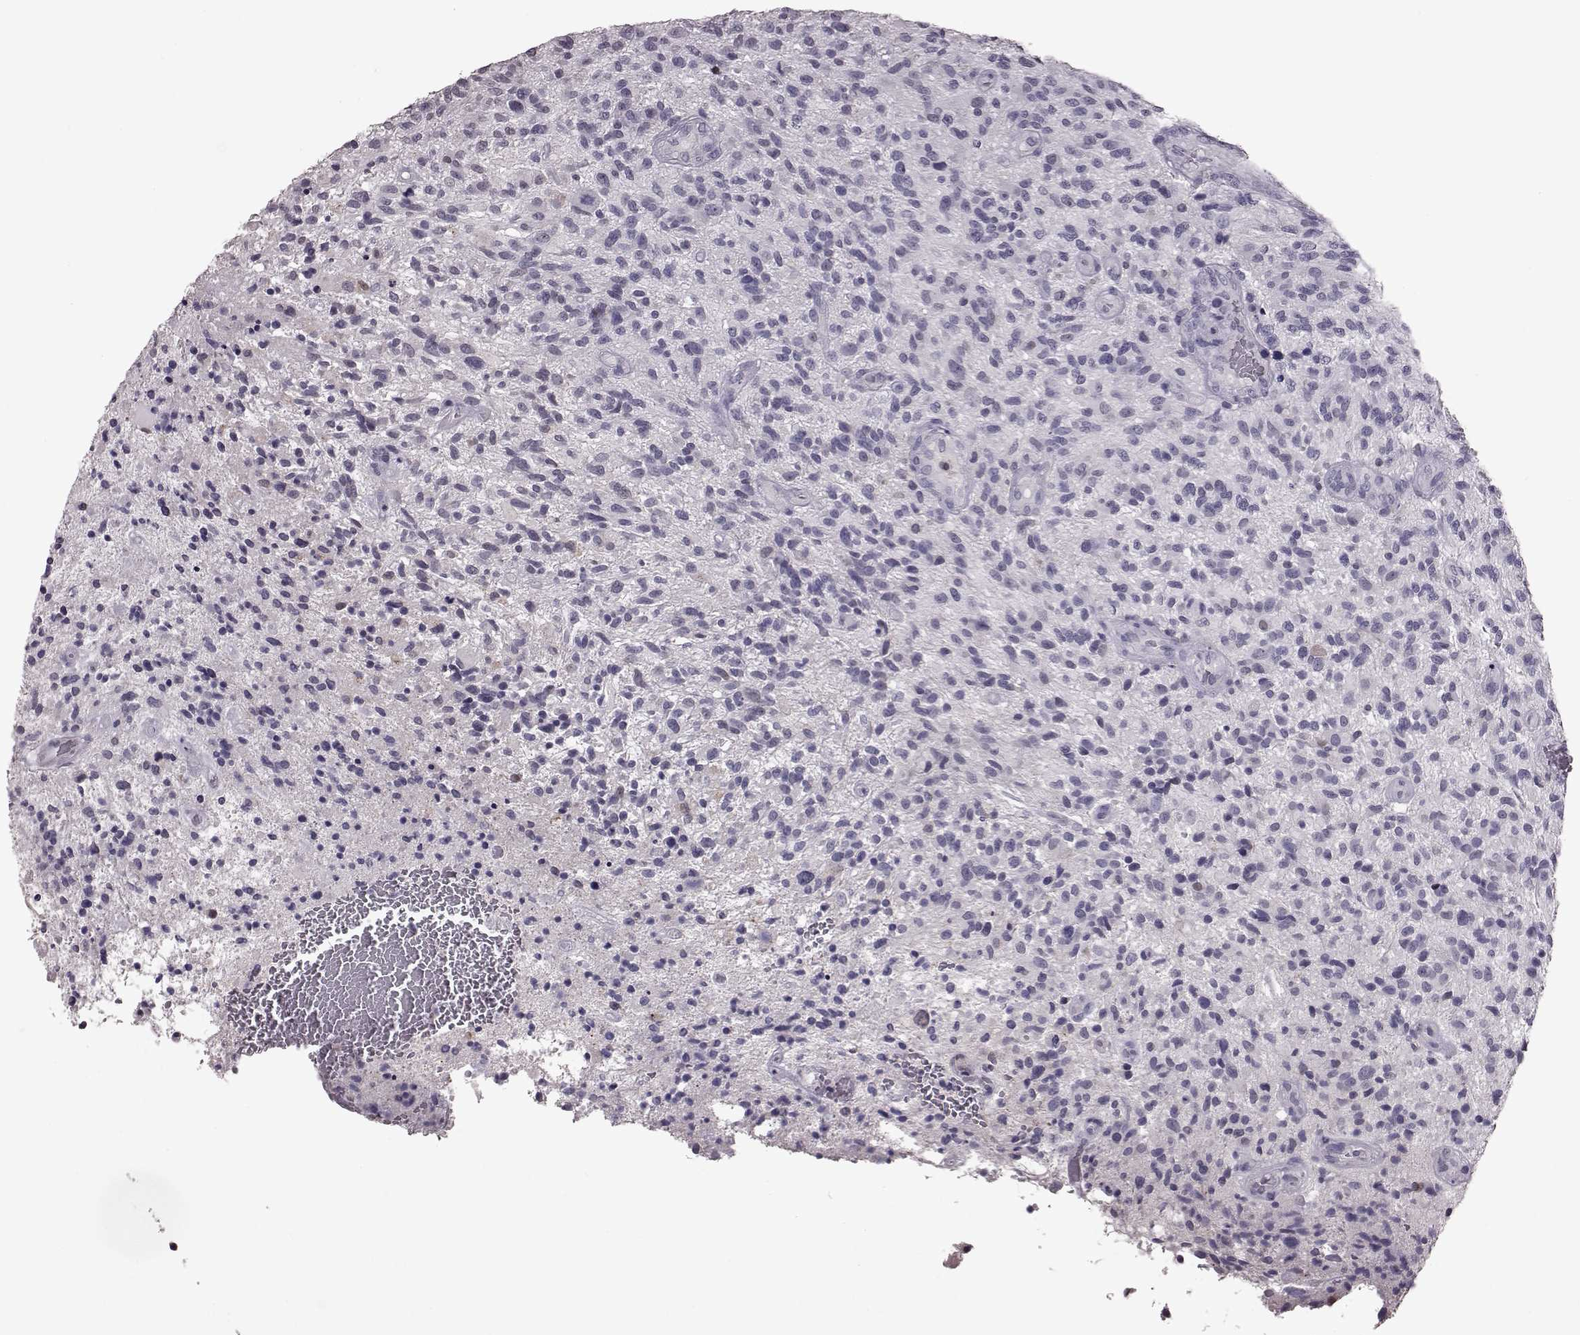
{"staining": {"intensity": "negative", "quantity": "none", "location": "none"}, "tissue": "glioma", "cell_type": "Tumor cells", "image_type": "cancer", "snomed": [{"axis": "morphology", "description": "Glioma, malignant, High grade"}, {"axis": "topography", "description": "Brain"}], "caption": "This is a image of IHC staining of glioma, which shows no positivity in tumor cells.", "gene": "TSKS", "patient": {"sex": "male", "age": 47}}